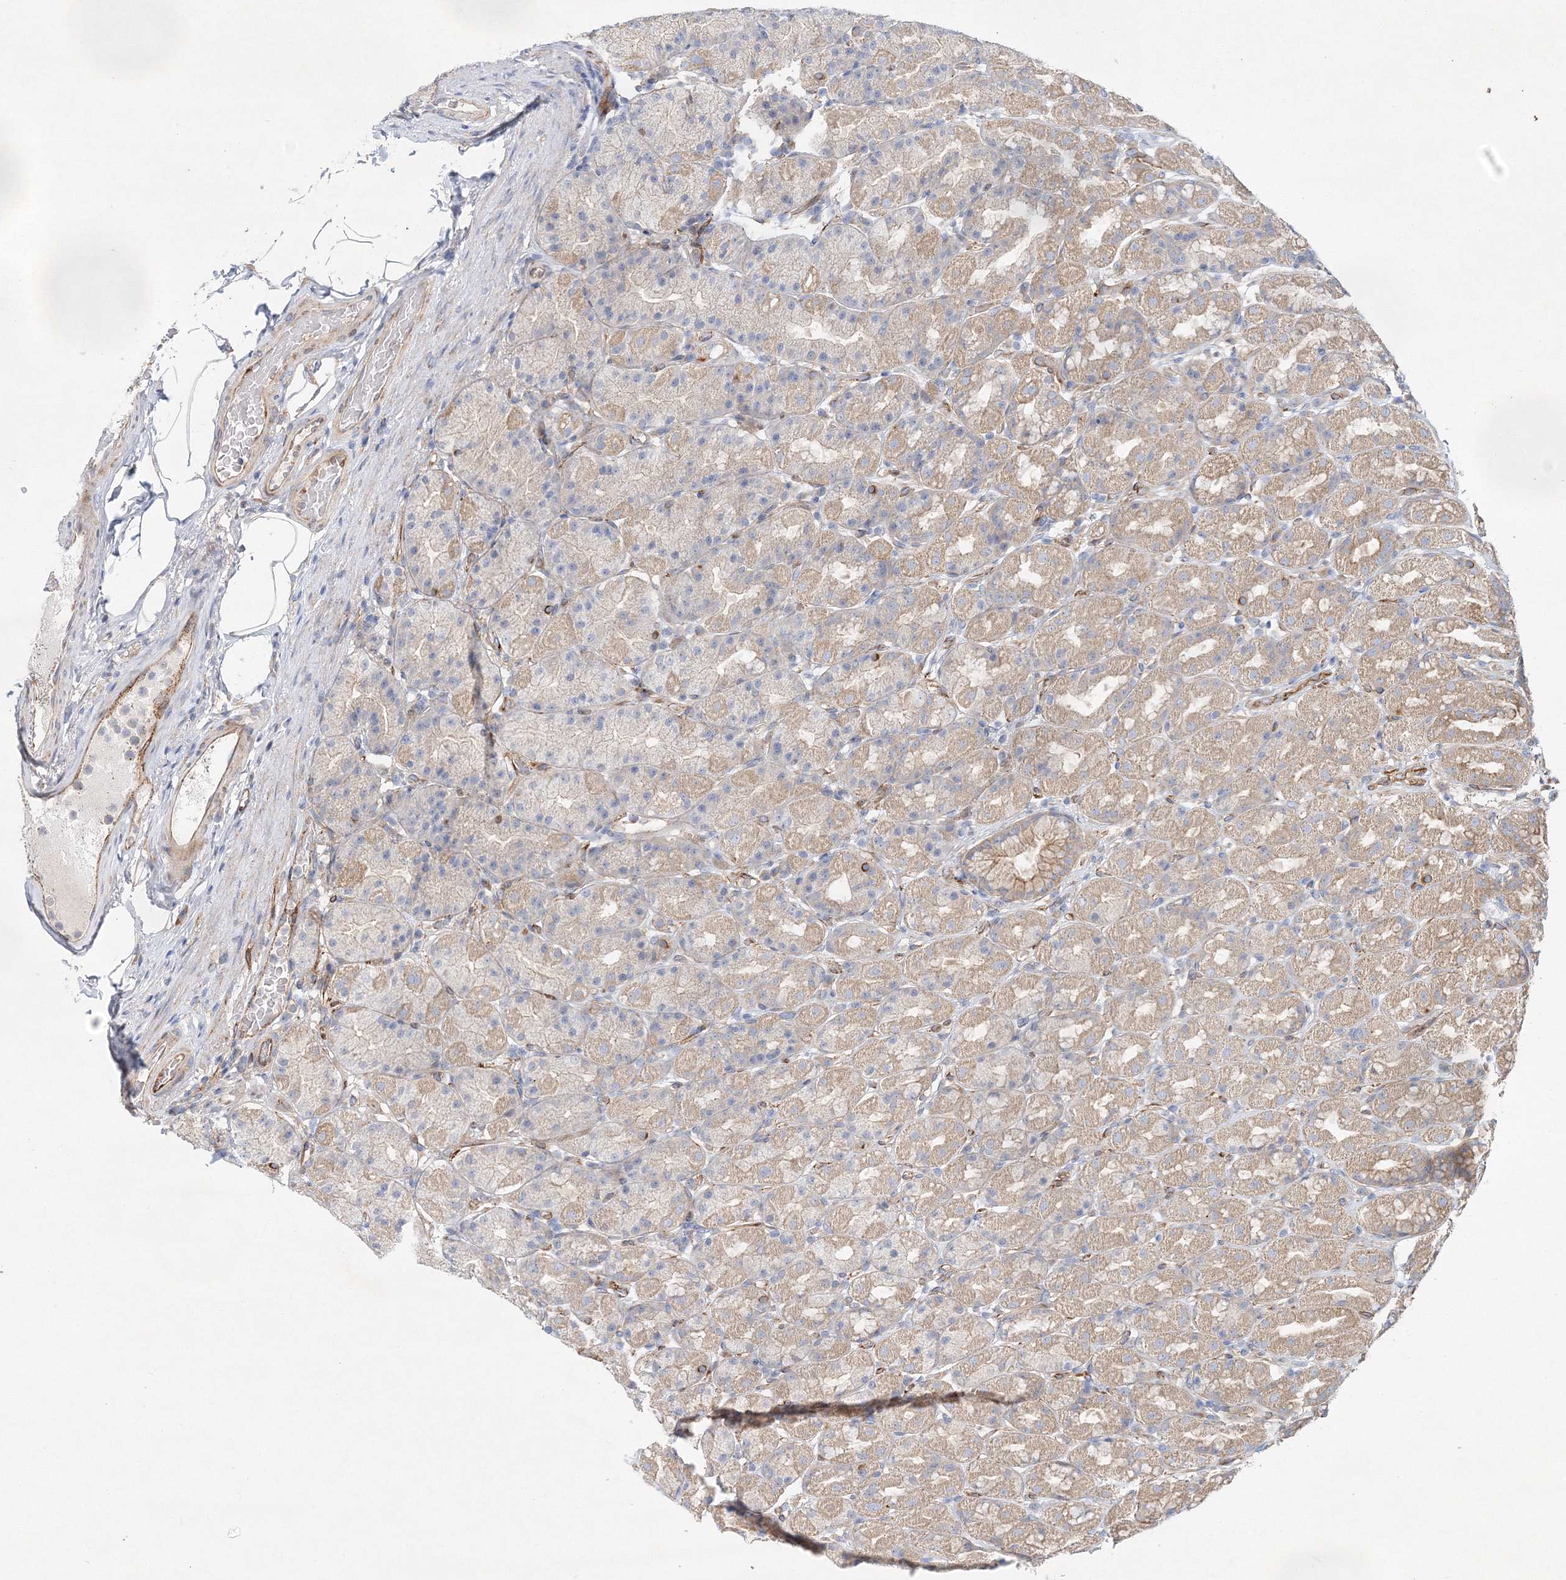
{"staining": {"intensity": "weak", "quantity": "25%-75%", "location": "cytoplasmic/membranous"}, "tissue": "stomach", "cell_type": "Glandular cells", "image_type": "normal", "snomed": [{"axis": "morphology", "description": "Normal tissue, NOS"}, {"axis": "topography", "description": "Stomach, upper"}], "caption": "High-magnification brightfield microscopy of normal stomach stained with DAB (3,3'-diaminobenzidine) (brown) and counterstained with hematoxylin (blue). glandular cells exhibit weak cytoplasmic/membranous expression is seen in approximately25%-75% of cells.", "gene": "ZFYVE16", "patient": {"sex": "male", "age": 68}}